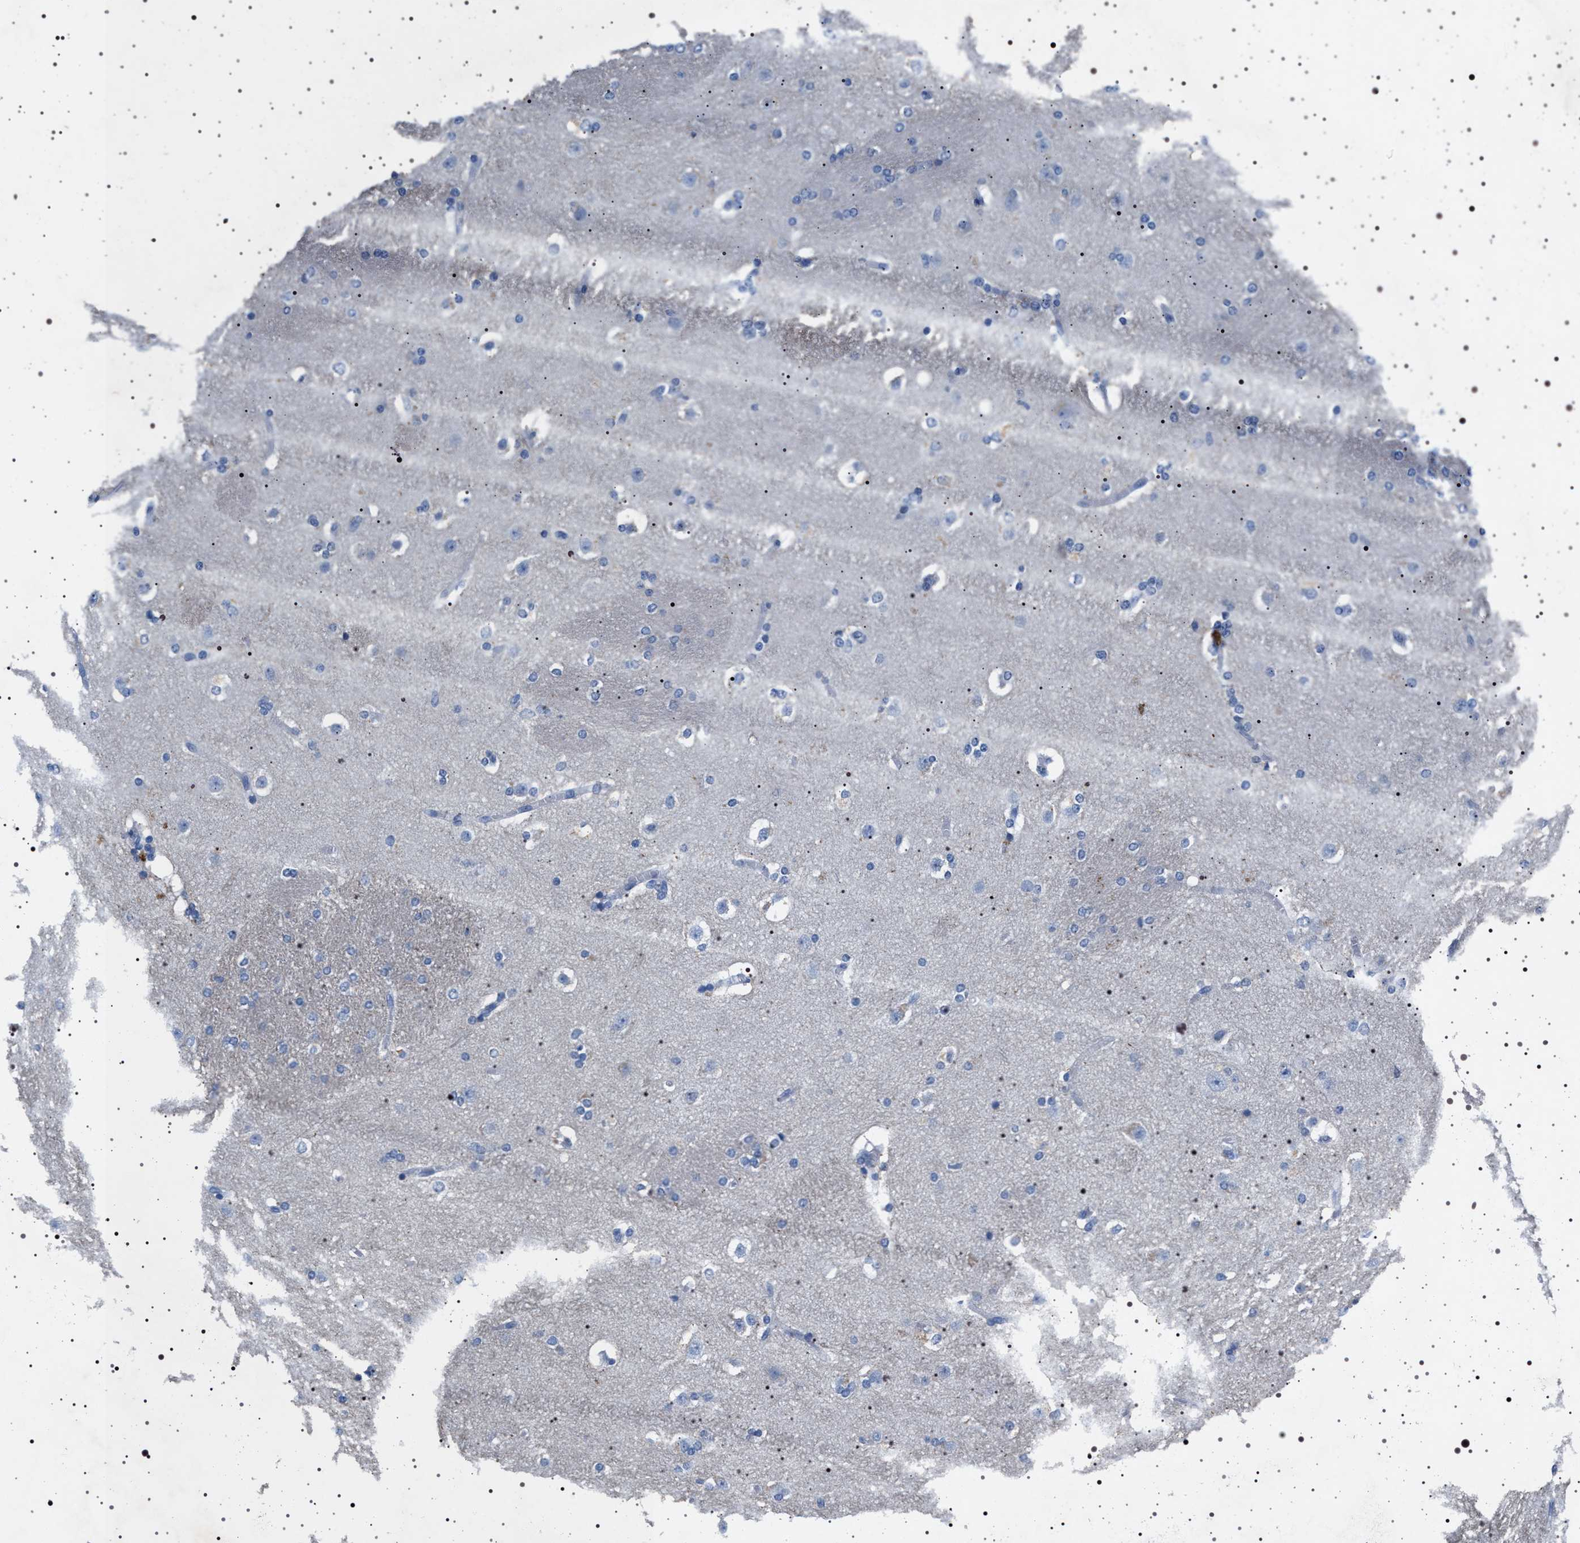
{"staining": {"intensity": "negative", "quantity": "none", "location": "none"}, "tissue": "caudate", "cell_type": "Glial cells", "image_type": "normal", "snomed": [{"axis": "morphology", "description": "Normal tissue, NOS"}, {"axis": "topography", "description": "Lateral ventricle wall"}], "caption": "Glial cells show no significant positivity in normal caudate.", "gene": "NAT9", "patient": {"sex": "female", "age": 19}}